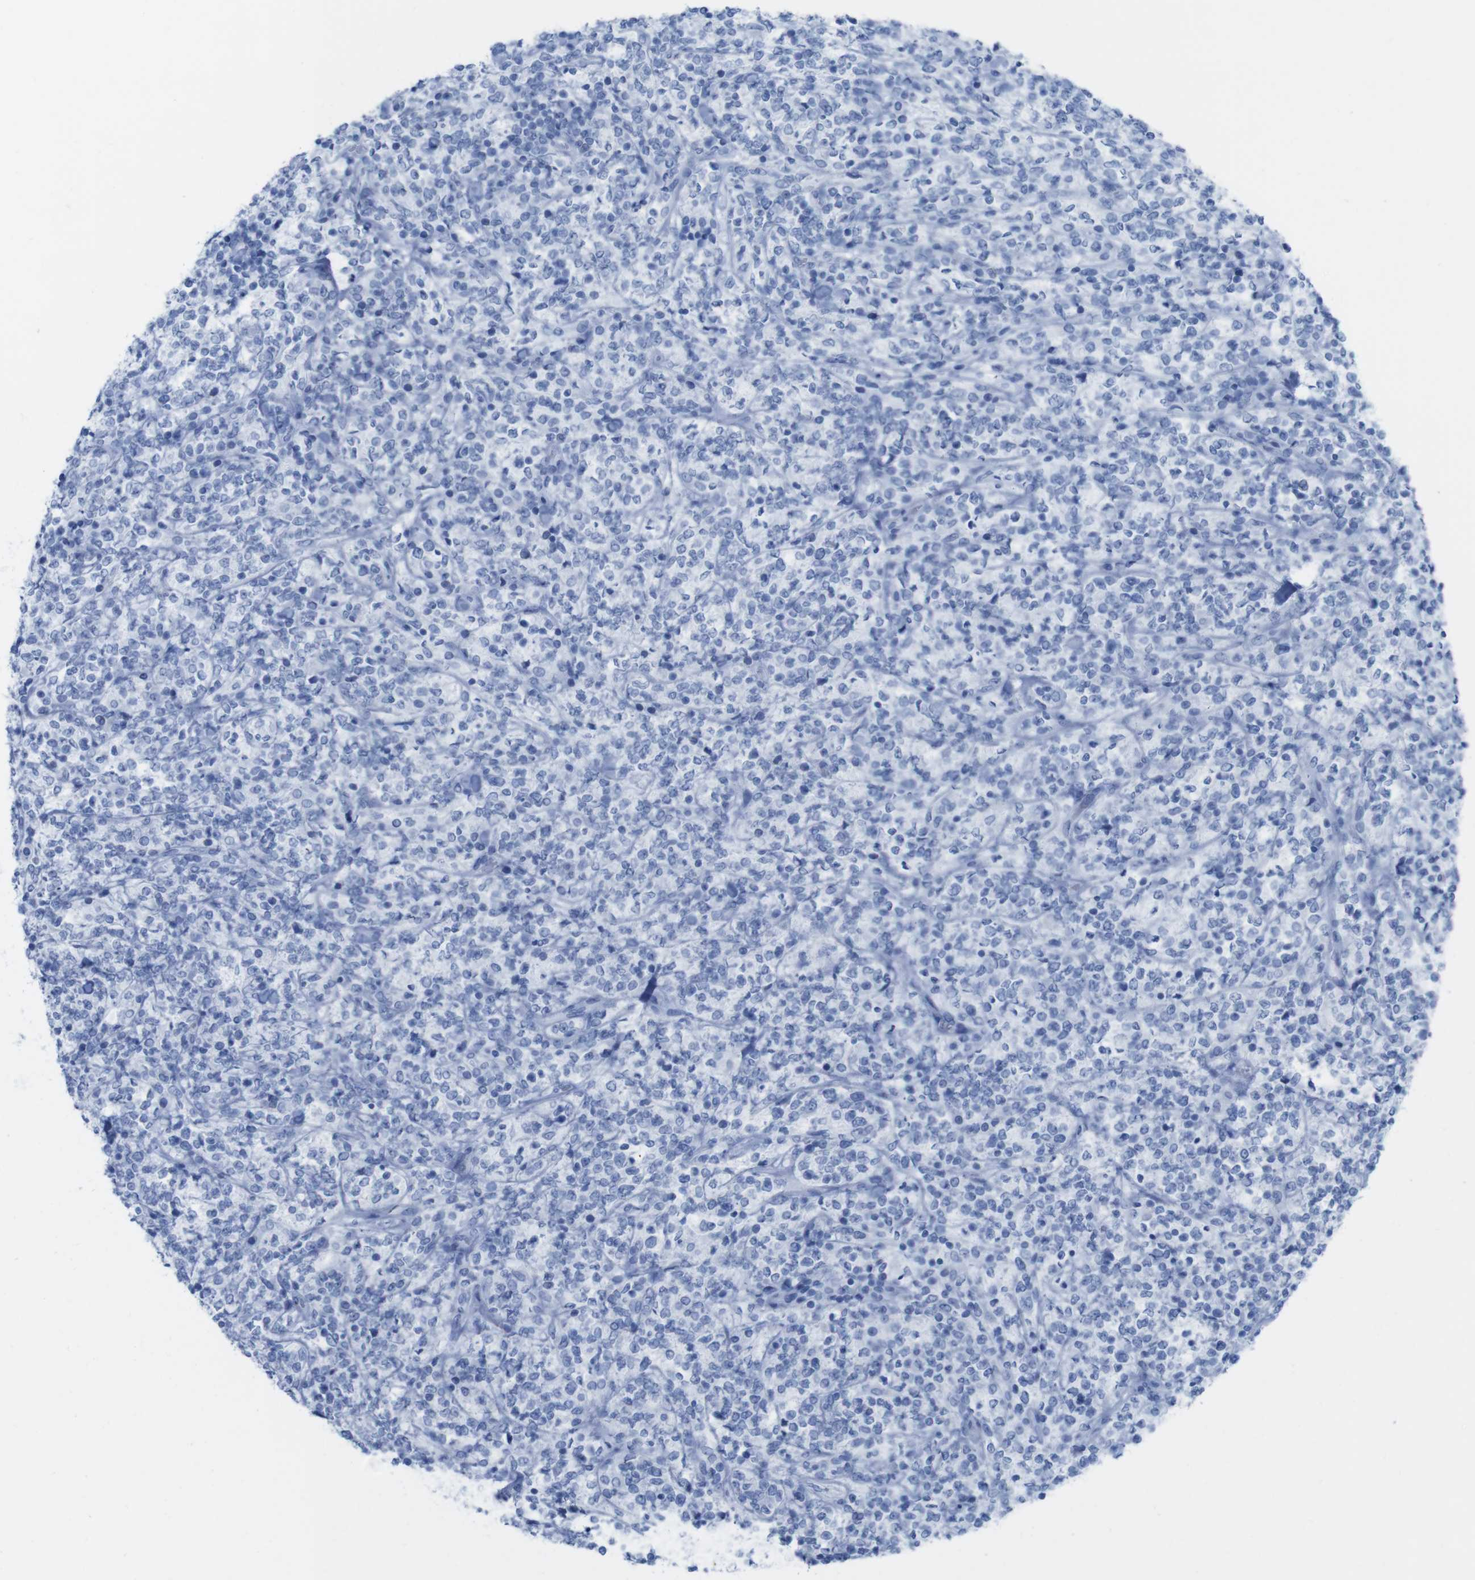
{"staining": {"intensity": "negative", "quantity": "none", "location": "none"}, "tissue": "lymphoma", "cell_type": "Tumor cells", "image_type": "cancer", "snomed": [{"axis": "morphology", "description": "Malignant lymphoma, non-Hodgkin's type, High grade"}, {"axis": "topography", "description": "Soft tissue"}], "caption": "Immunohistochemistry of malignant lymphoma, non-Hodgkin's type (high-grade) demonstrates no positivity in tumor cells.", "gene": "MYH7", "patient": {"sex": "male", "age": 18}}